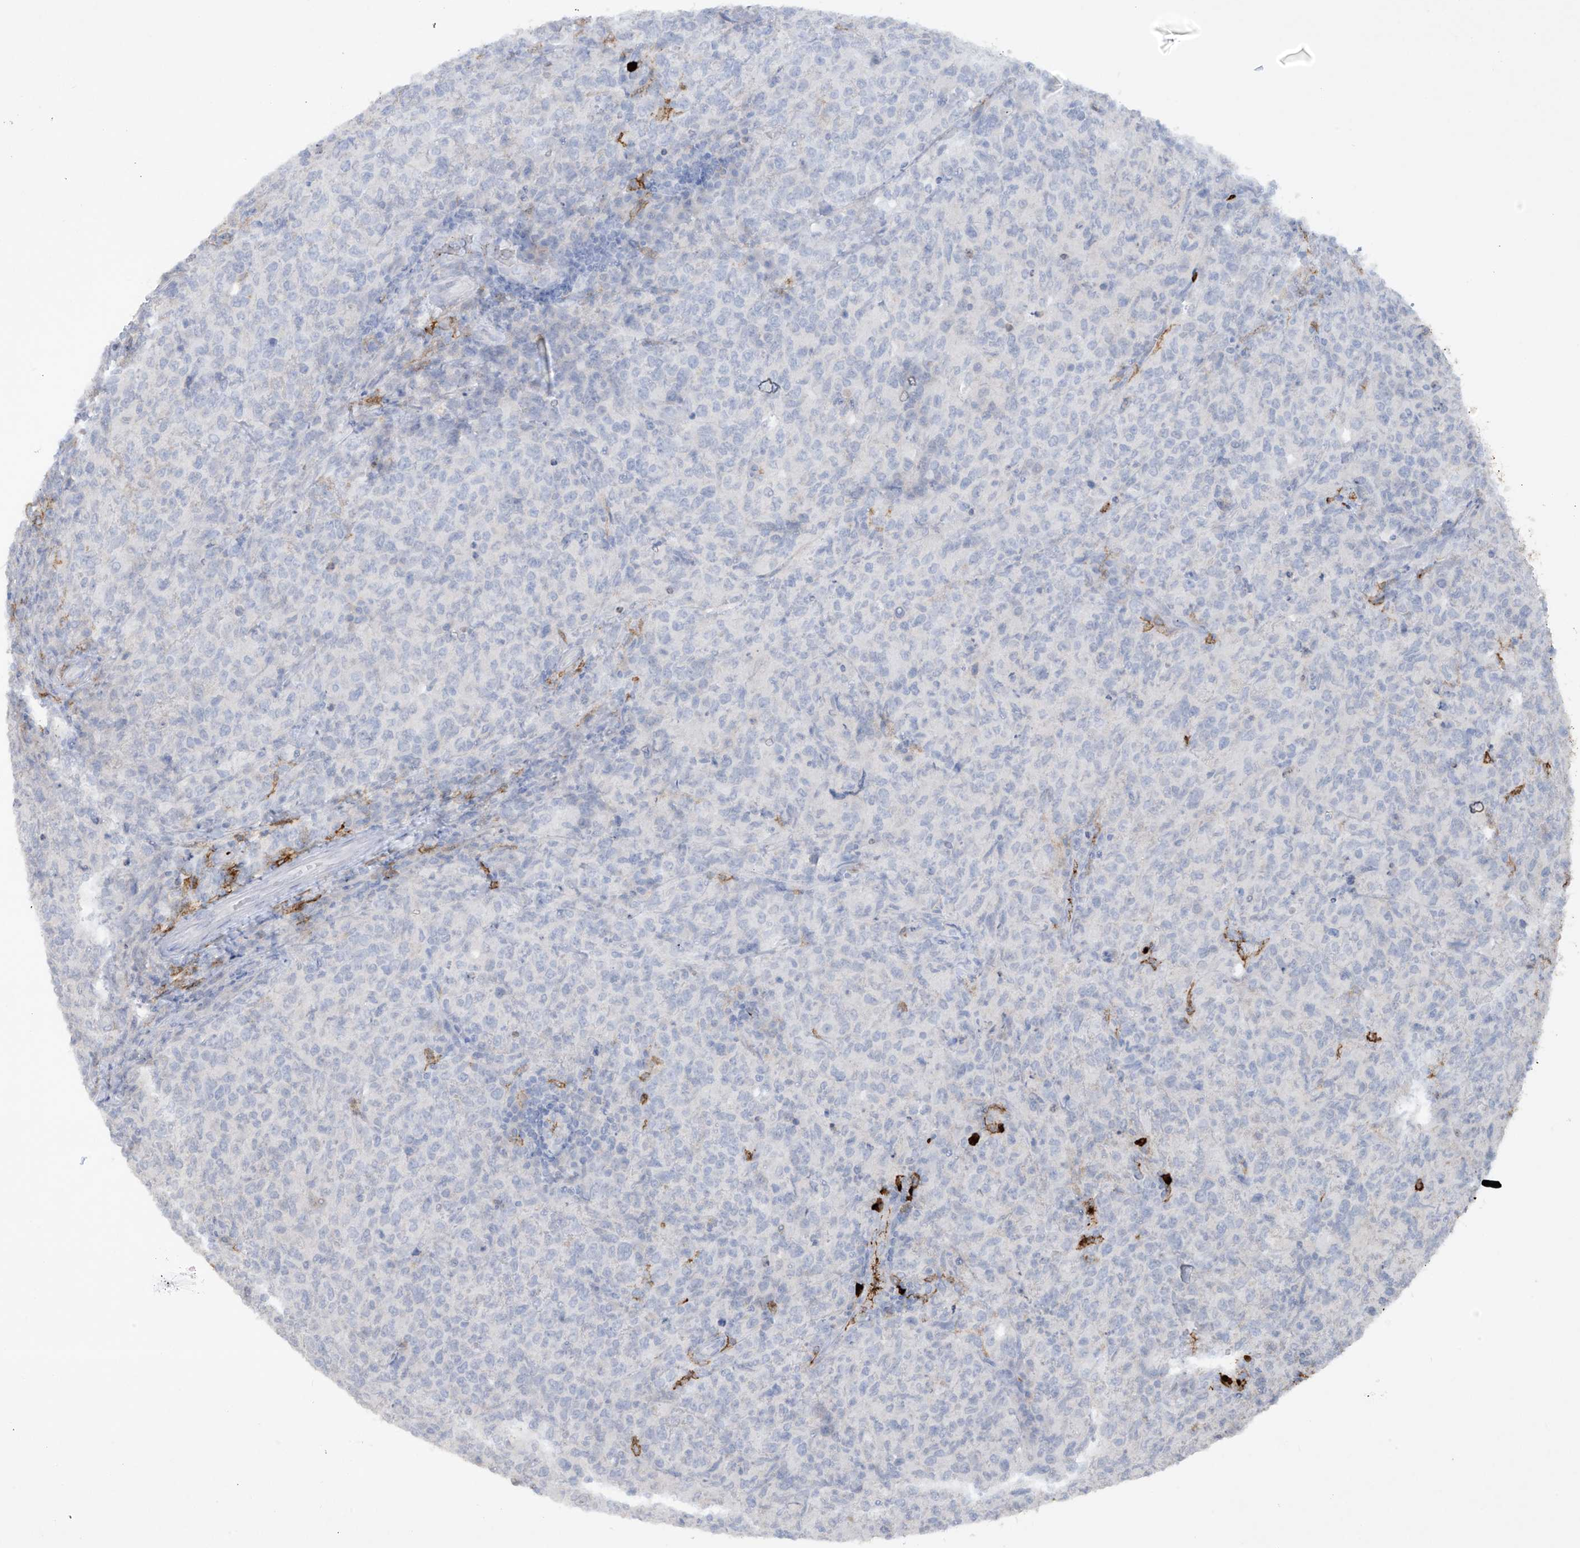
{"staining": {"intensity": "negative", "quantity": "none", "location": "none"}, "tissue": "lymphoma", "cell_type": "Tumor cells", "image_type": "cancer", "snomed": [{"axis": "morphology", "description": "Malignant lymphoma, non-Hodgkin's type, High grade"}, {"axis": "topography", "description": "Tonsil"}], "caption": "Immunohistochemical staining of human high-grade malignant lymphoma, non-Hodgkin's type demonstrates no significant staining in tumor cells.", "gene": "FCGR3A", "patient": {"sex": "female", "age": 36}}